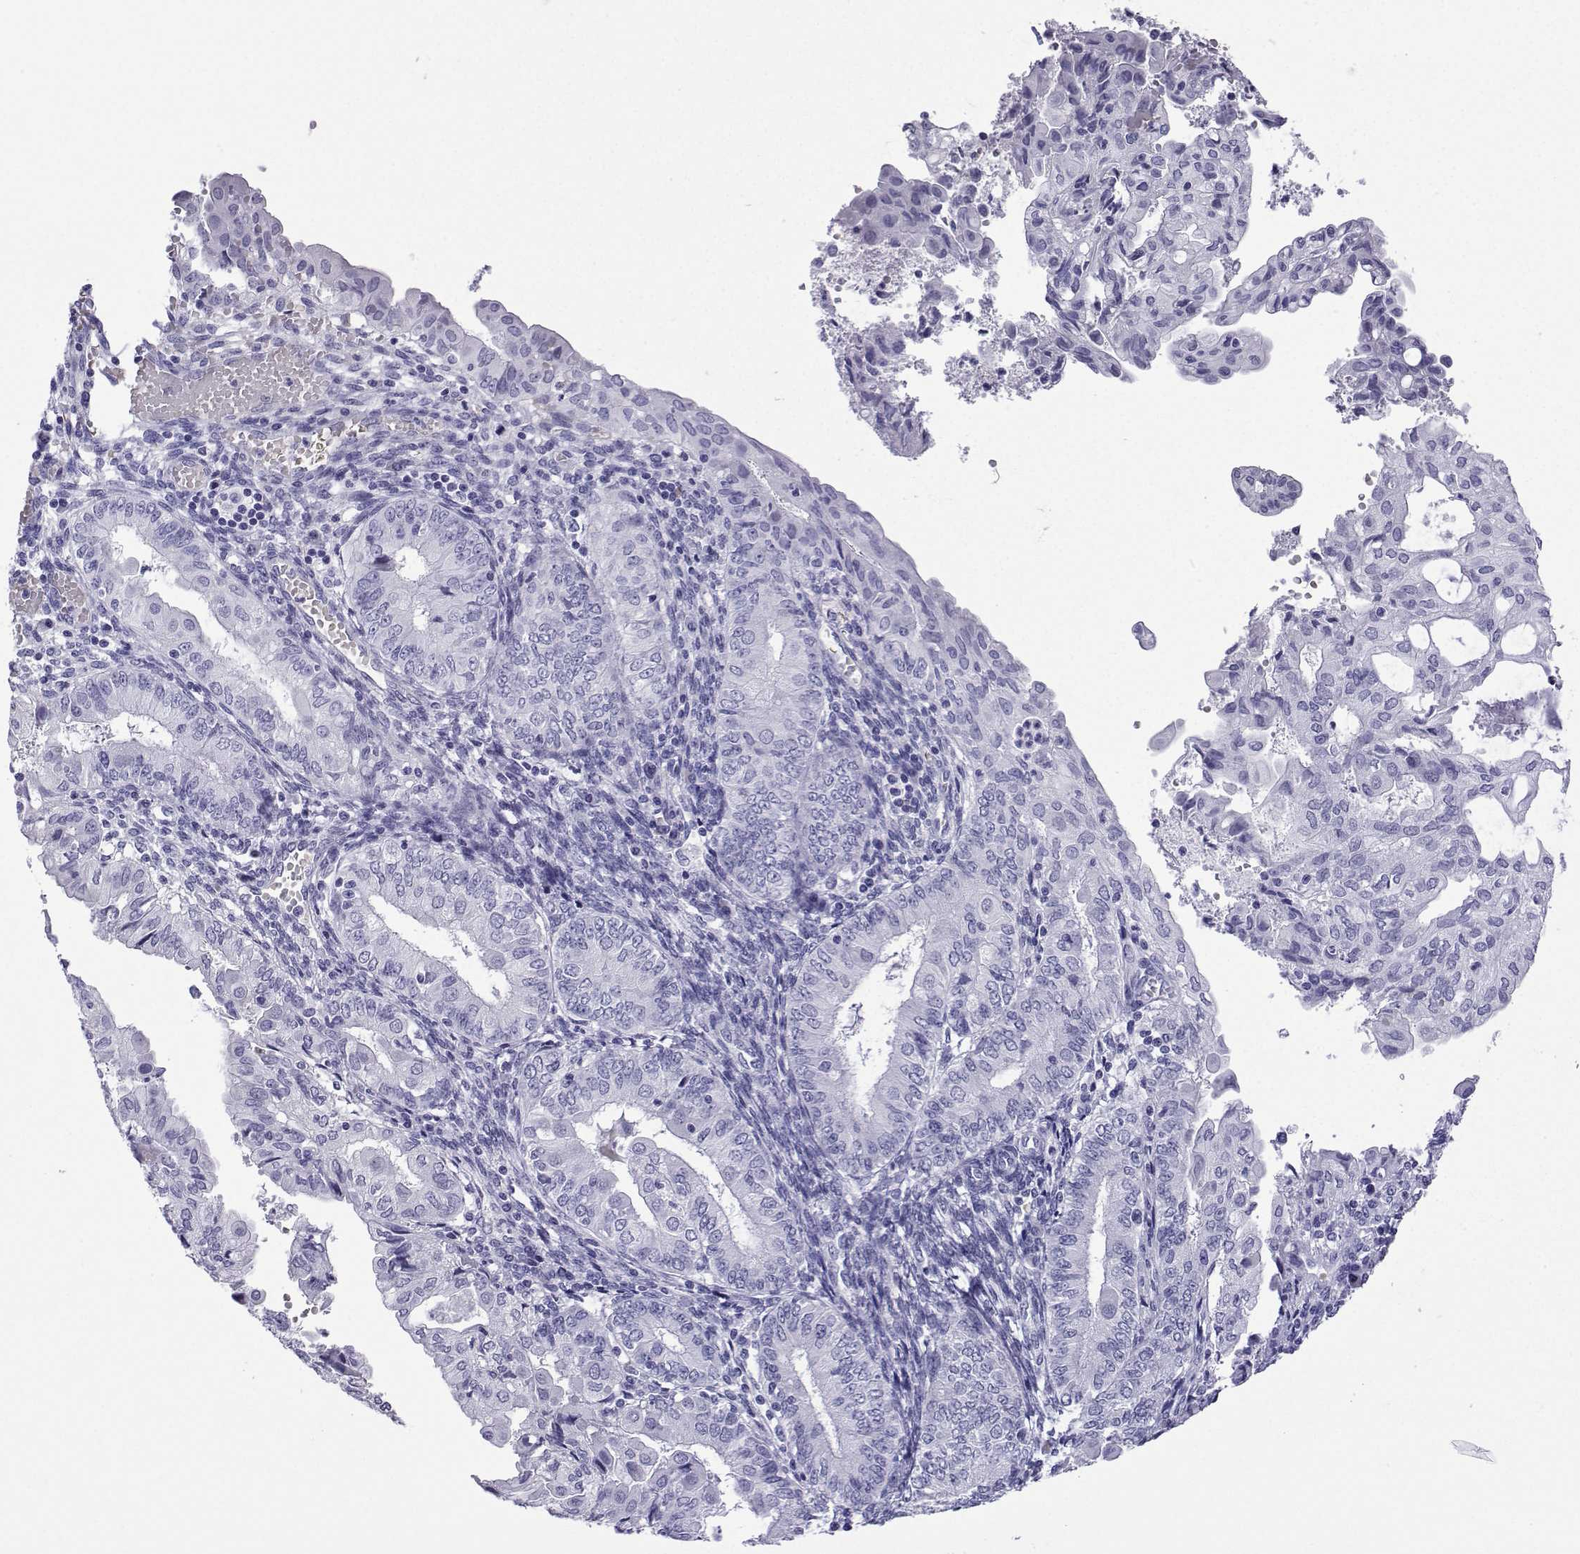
{"staining": {"intensity": "negative", "quantity": "none", "location": "none"}, "tissue": "endometrial cancer", "cell_type": "Tumor cells", "image_type": "cancer", "snomed": [{"axis": "morphology", "description": "Adenocarcinoma, NOS"}, {"axis": "topography", "description": "Endometrium"}], "caption": "High power microscopy image of an IHC photomicrograph of endometrial cancer (adenocarcinoma), revealing no significant positivity in tumor cells.", "gene": "TRIM46", "patient": {"sex": "female", "age": 68}}